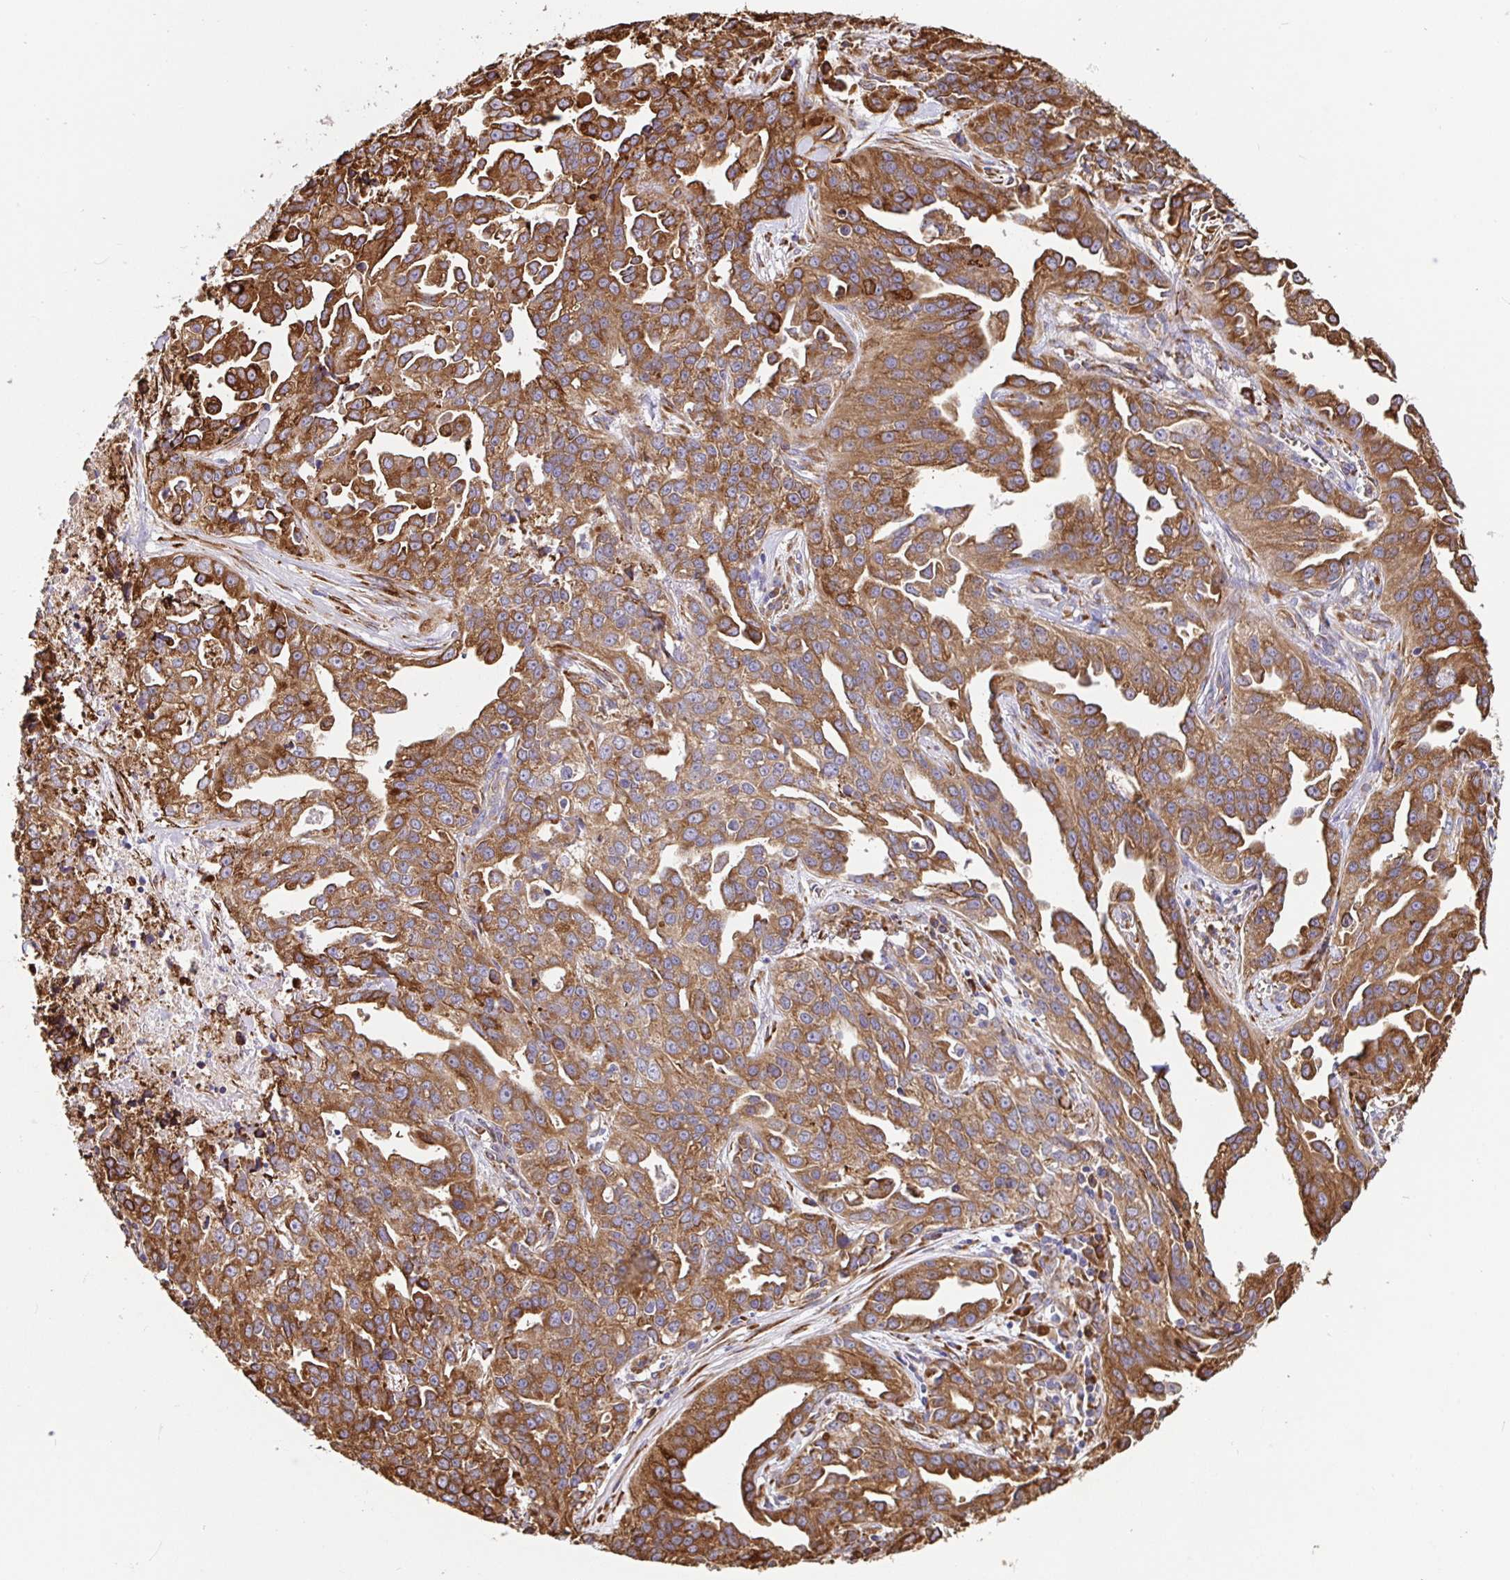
{"staining": {"intensity": "strong", "quantity": ">75%", "location": "cytoplasmic/membranous"}, "tissue": "ovarian cancer", "cell_type": "Tumor cells", "image_type": "cancer", "snomed": [{"axis": "morphology", "description": "Cystadenocarcinoma, serous, NOS"}, {"axis": "topography", "description": "Ovary"}], "caption": "Protein staining of ovarian cancer (serous cystadenocarcinoma) tissue reveals strong cytoplasmic/membranous expression in about >75% of tumor cells.", "gene": "MAOA", "patient": {"sex": "female", "age": 75}}